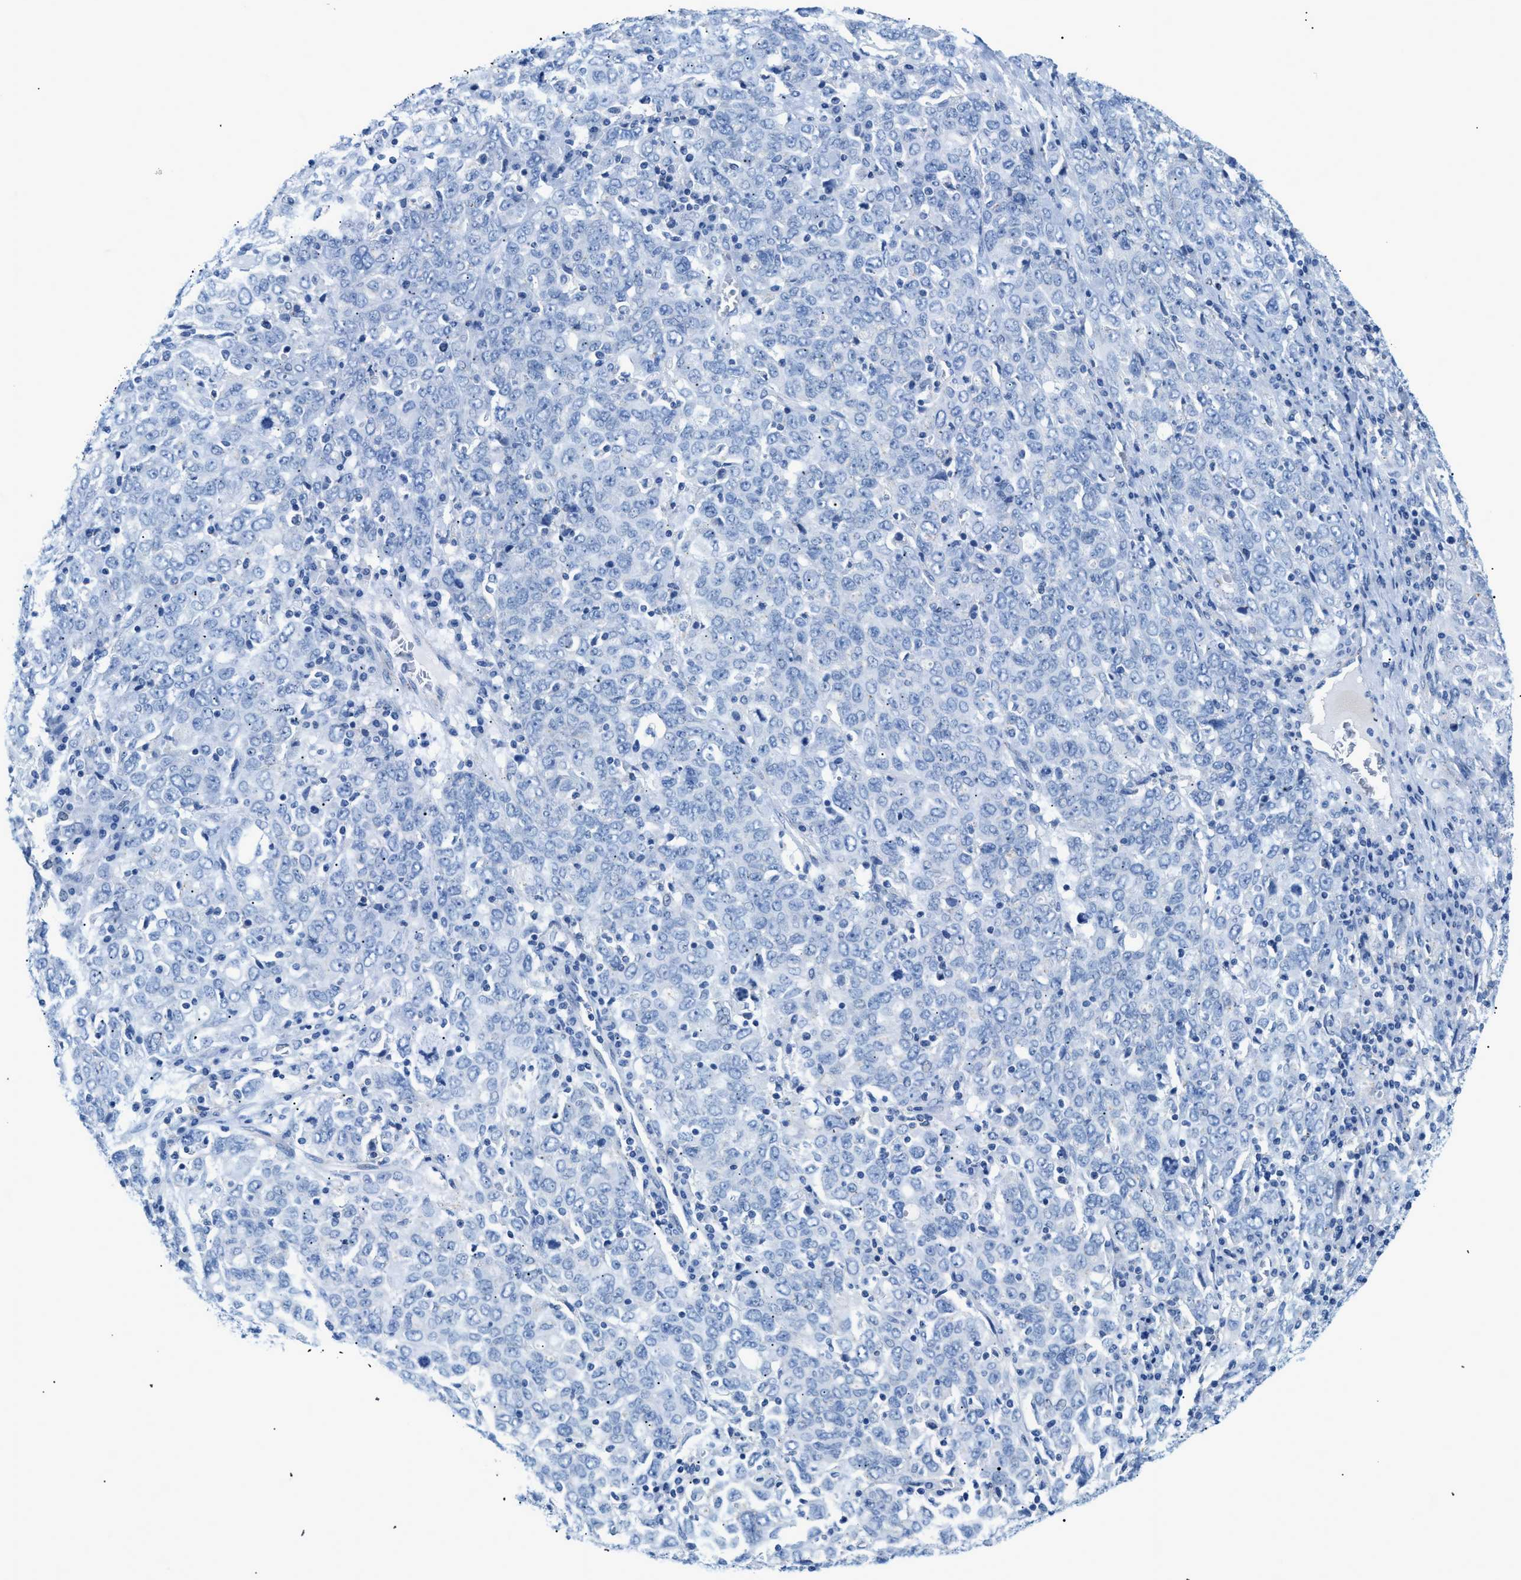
{"staining": {"intensity": "negative", "quantity": "none", "location": "none"}, "tissue": "ovarian cancer", "cell_type": "Tumor cells", "image_type": "cancer", "snomed": [{"axis": "morphology", "description": "Carcinoma, endometroid"}, {"axis": "topography", "description": "Ovary"}], "caption": "A micrograph of ovarian endometroid carcinoma stained for a protein displays no brown staining in tumor cells.", "gene": "FDCSP", "patient": {"sex": "female", "age": 62}}